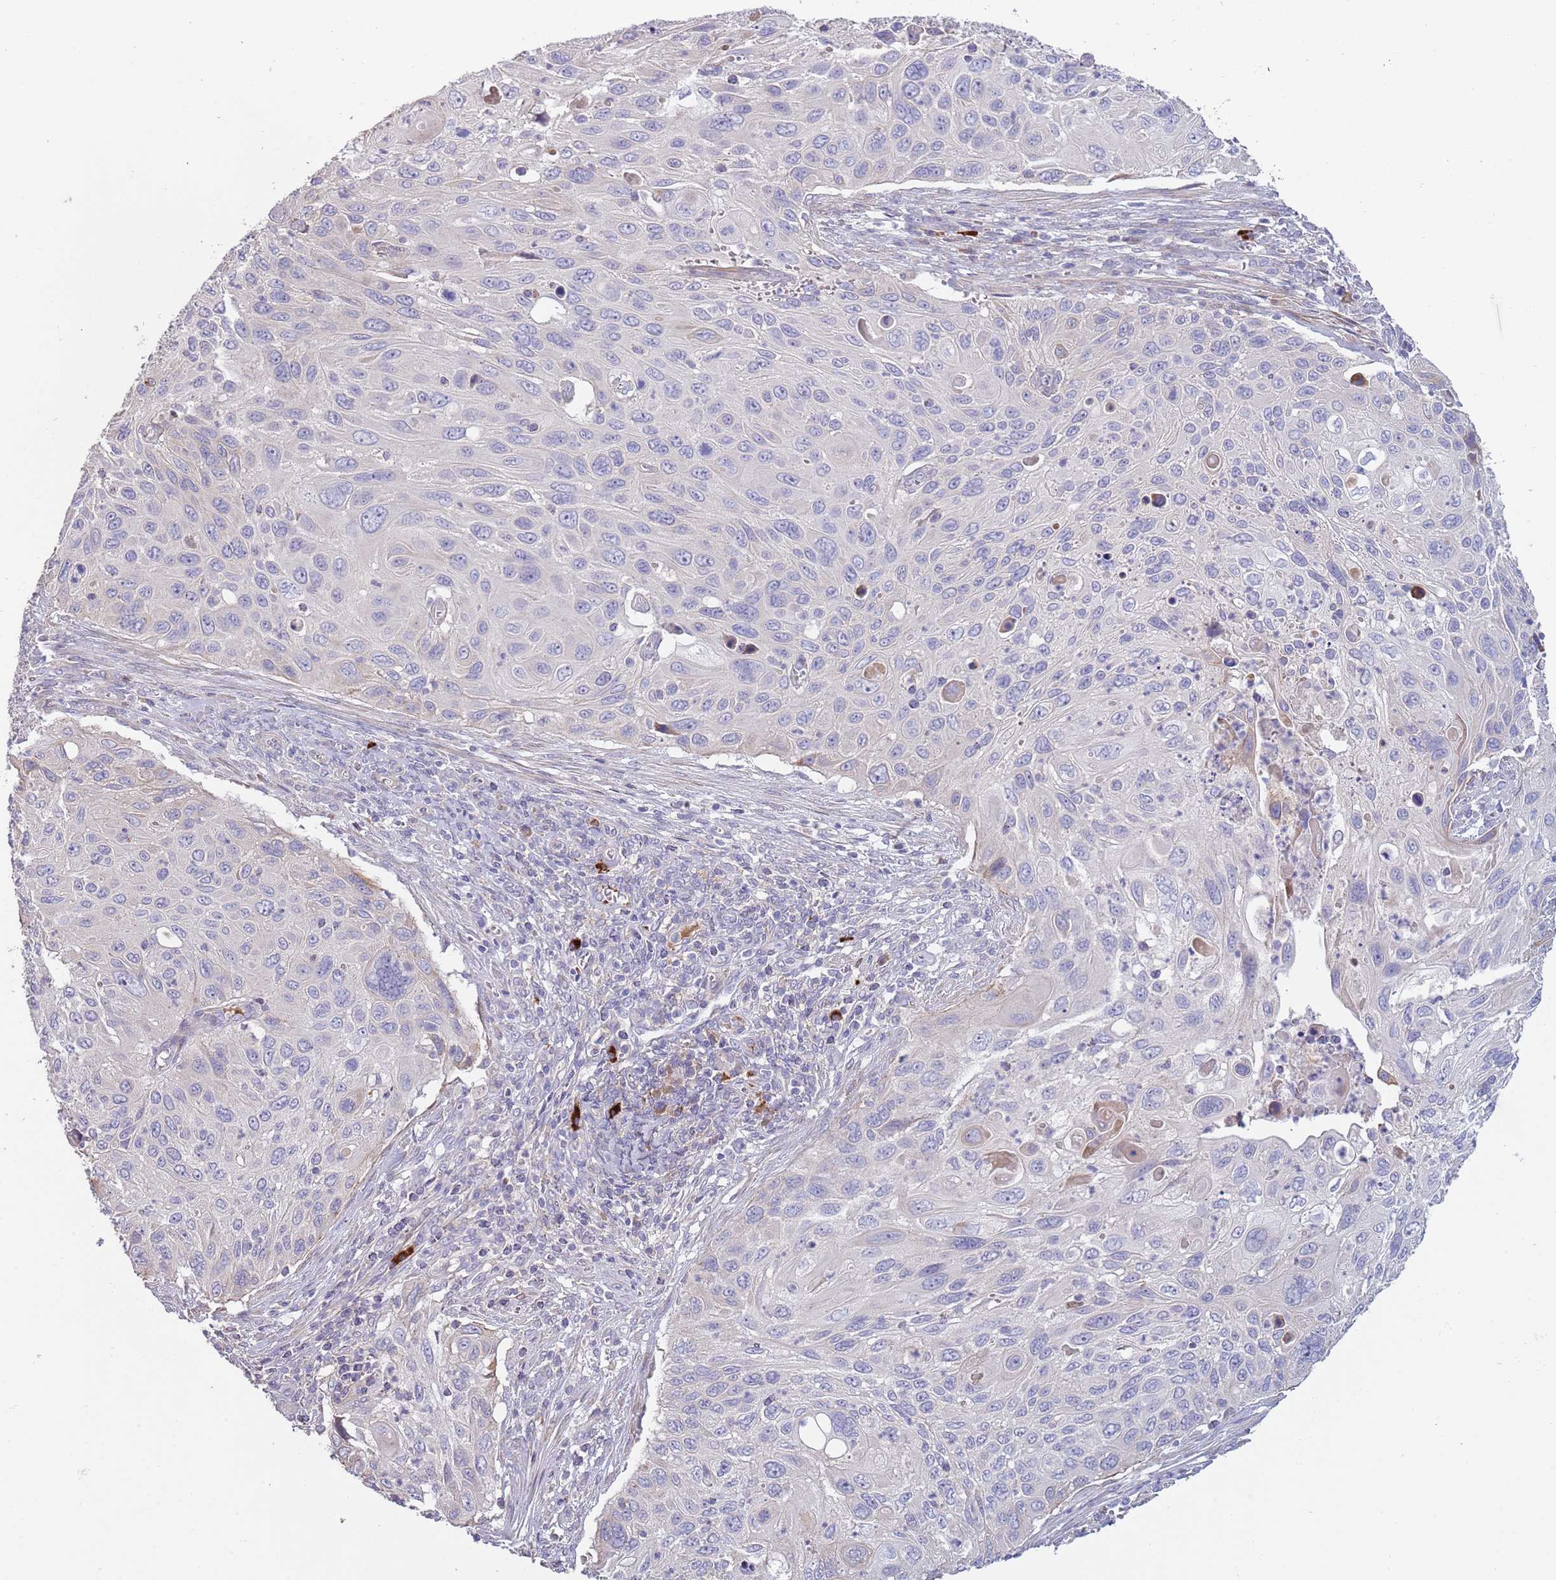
{"staining": {"intensity": "negative", "quantity": "none", "location": "none"}, "tissue": "cervical cancer", "cell_type": "Tumor cells", "image_type": "cancer", "snomed": [{"axis": "morphology", "description": "Squamous cell carcinoma, NOS"}, {"axis": "topography", "description": "Cervix"}], "caption": "A high-resolution photomicrograph shows IHC staining of cervical squamous cell carcinoma, which displays no significant staining in tumor cells. (DAB IHC with hematoxylin counter stain).", "gene": "SUSD1", "patient": {"sex": "female", "age": 70}}